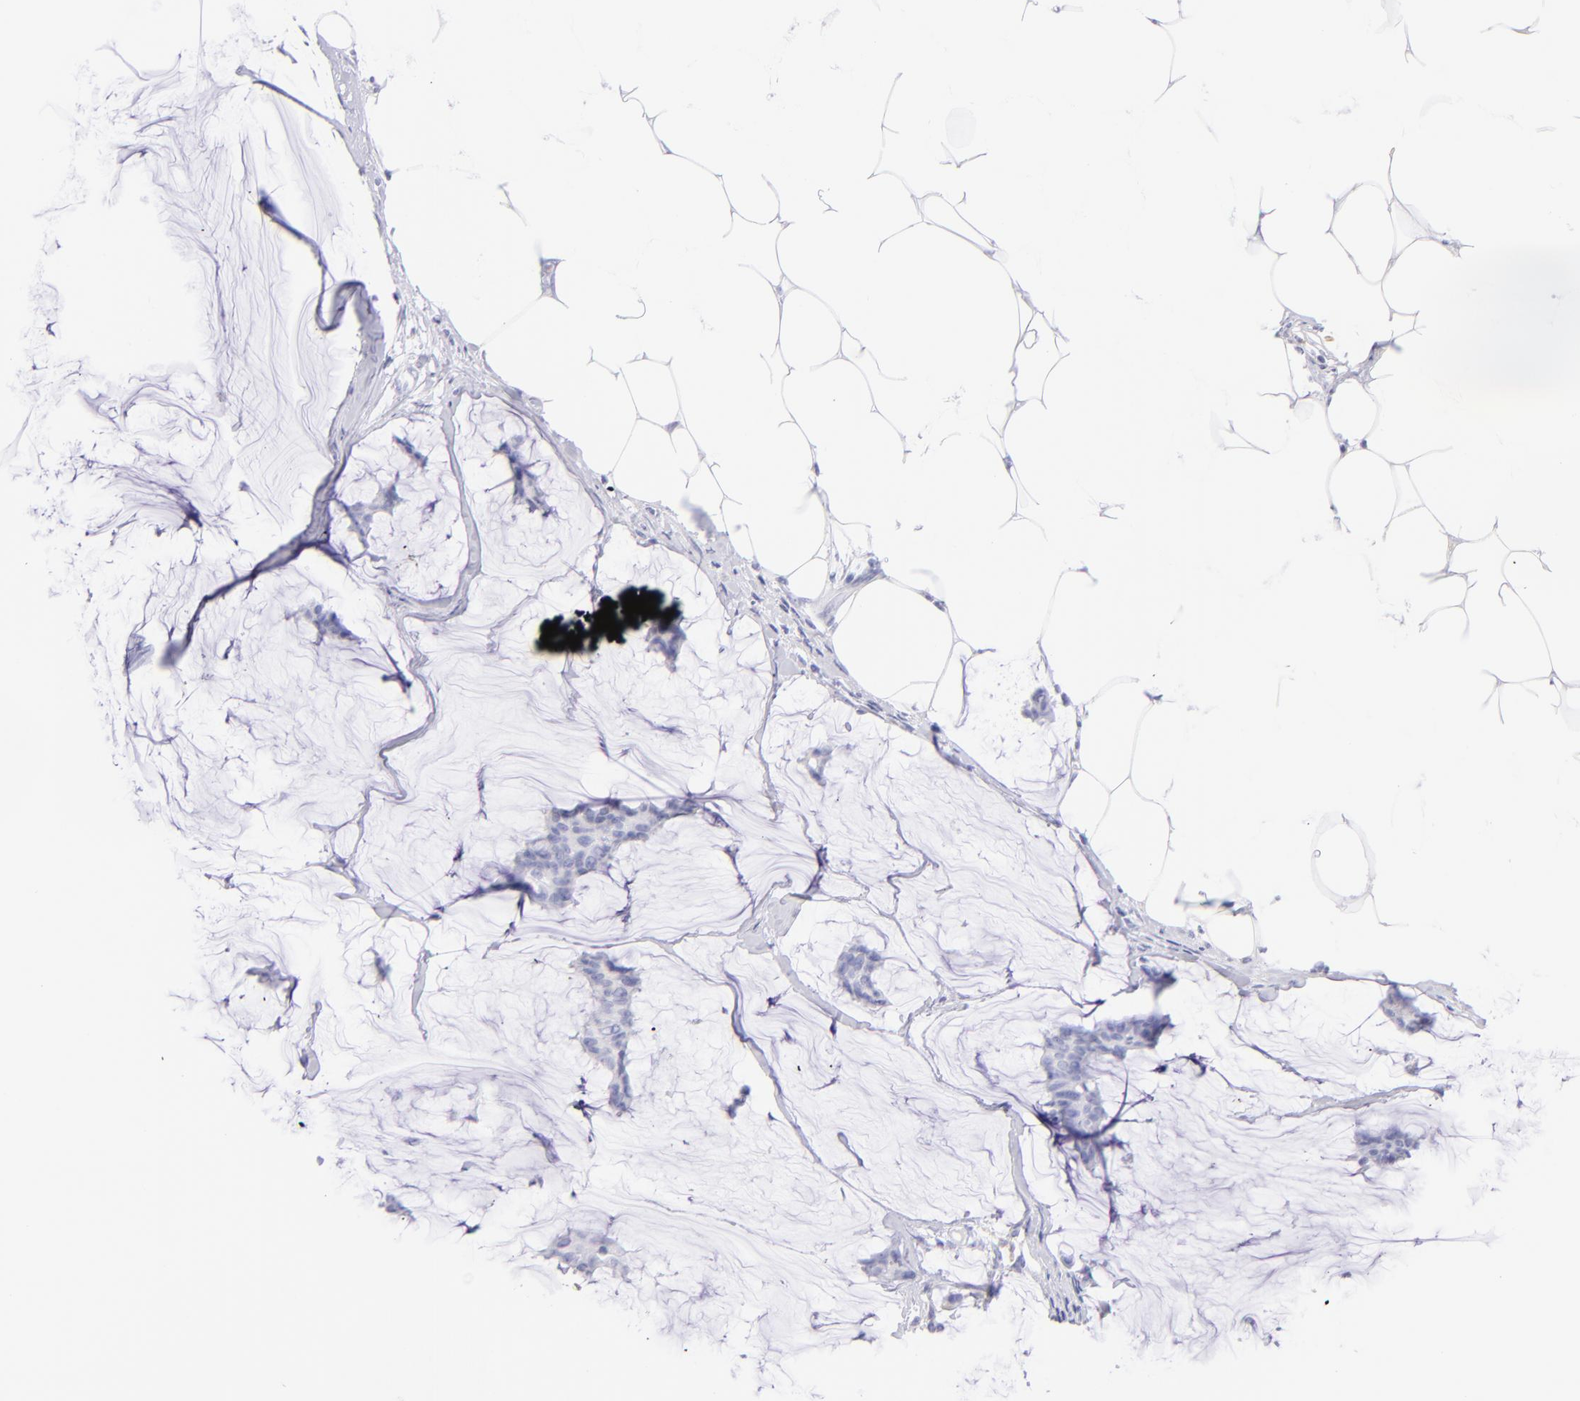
{"staining": {"intensity": "negative", "quantity": "none", "location": "none"}, "tissue": "breast cancer", "cell_type": "Tumor cells", "image_type": "cancer", "snomed": [{"axis": "morphology", "description": "Duct carcinoma"}, {"axis": "topography", "description": "Breast"}], "caption": "A histopathology image of human breast cancer (intraductal carcinoma) is negative for staining in tumor cells.", "gene": "CD72", "patient": {"sex": "female", "age": 93}}